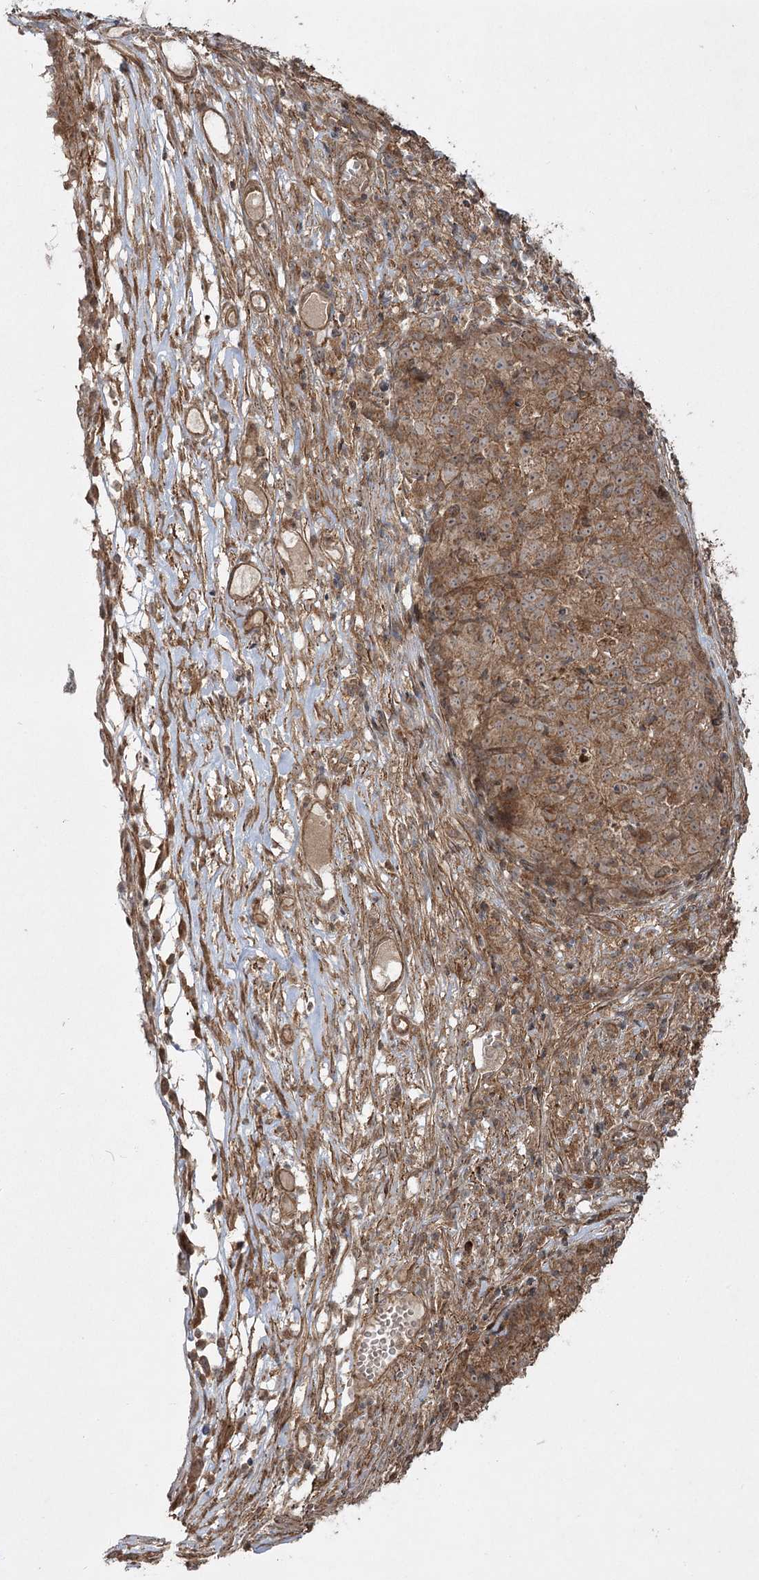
{"staining": {"intensity": "moderate", "quantity": ">75%", "location": "cytoplasmic/membranous"}, "tissue": "ovarian cancer", "cell_type": "Tumor cells", "image_type": "cancer", "snomed": [{"axis": "morphology", "description": "Carcinoma, endometroid"}, {"axis": "topography", "description": "Ovary"}], "caption": "Tumor cells exhibit moderate cytoplasmic/membranous staining in approximately >75% of cells in ovarian endometroid carcinoma.", "gene": "CPLANE1", "patient": {"sex": "female", "age": 42}}